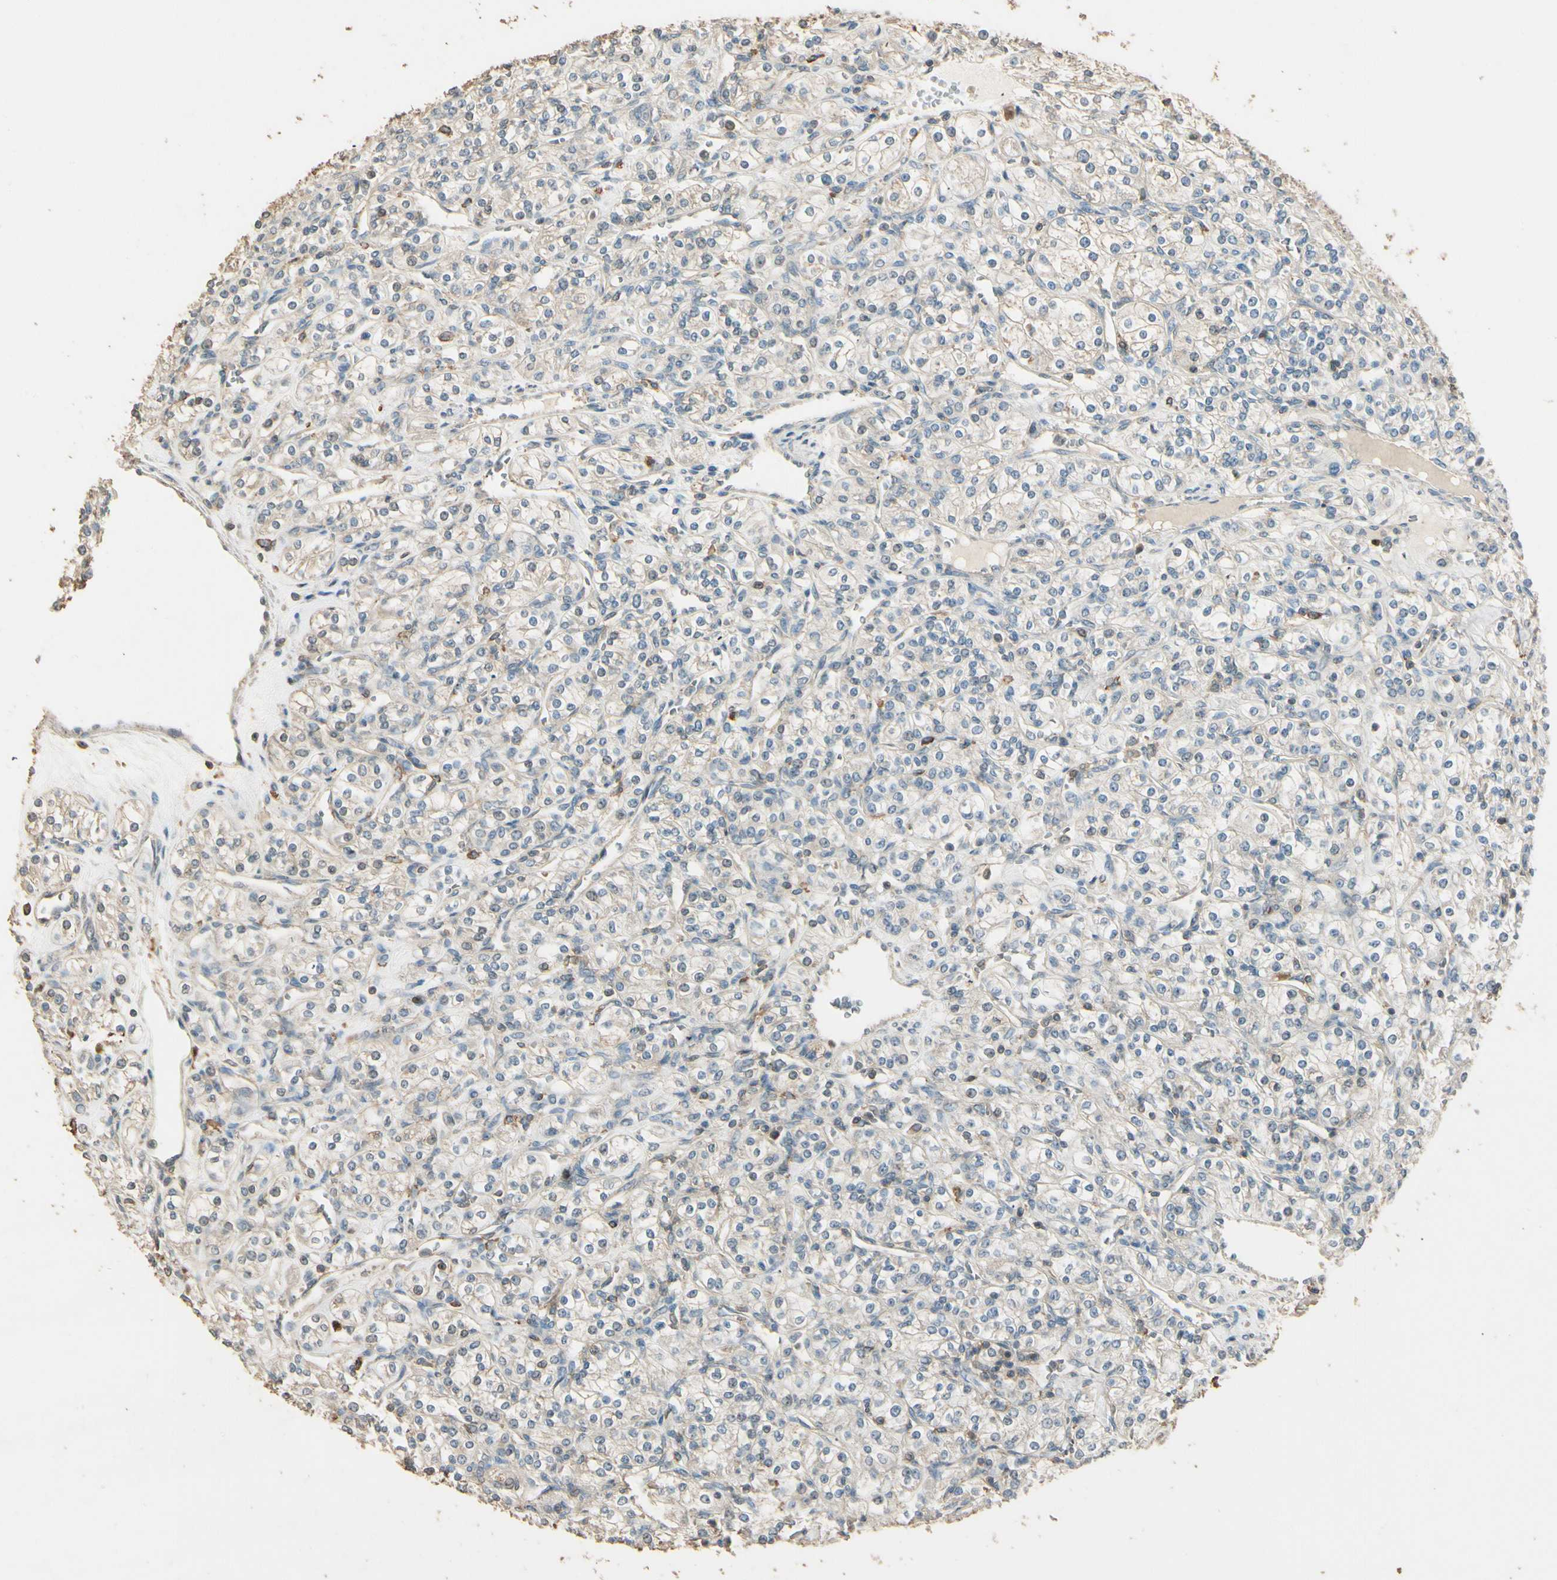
{"staining": {"intensity": "weak", "quantity": "25%-75%", "location": "cytoplasmic/membranous"}, "tissue": "renal cancer", "cell_type": "Tumor cells", "image_type": "cancer", "snomed": [{"axis": "morphology", "description": "Adenocarcinoma, NOS"}, {"axis": "topography", "description": "Kidney"}], "caption": "Immunohistochemical staining of renal adenocarcinoma demonstrates weak cytoplasmic/membranous protein expression in approximately 25%-75% of tumor cells. Using DAB (brown) and hematoxylin (blue) stains, captured at high magnification using brightfield microscopy.", "gene": "PLXNA1", "patient": {"sex": "male", "age": 77}}